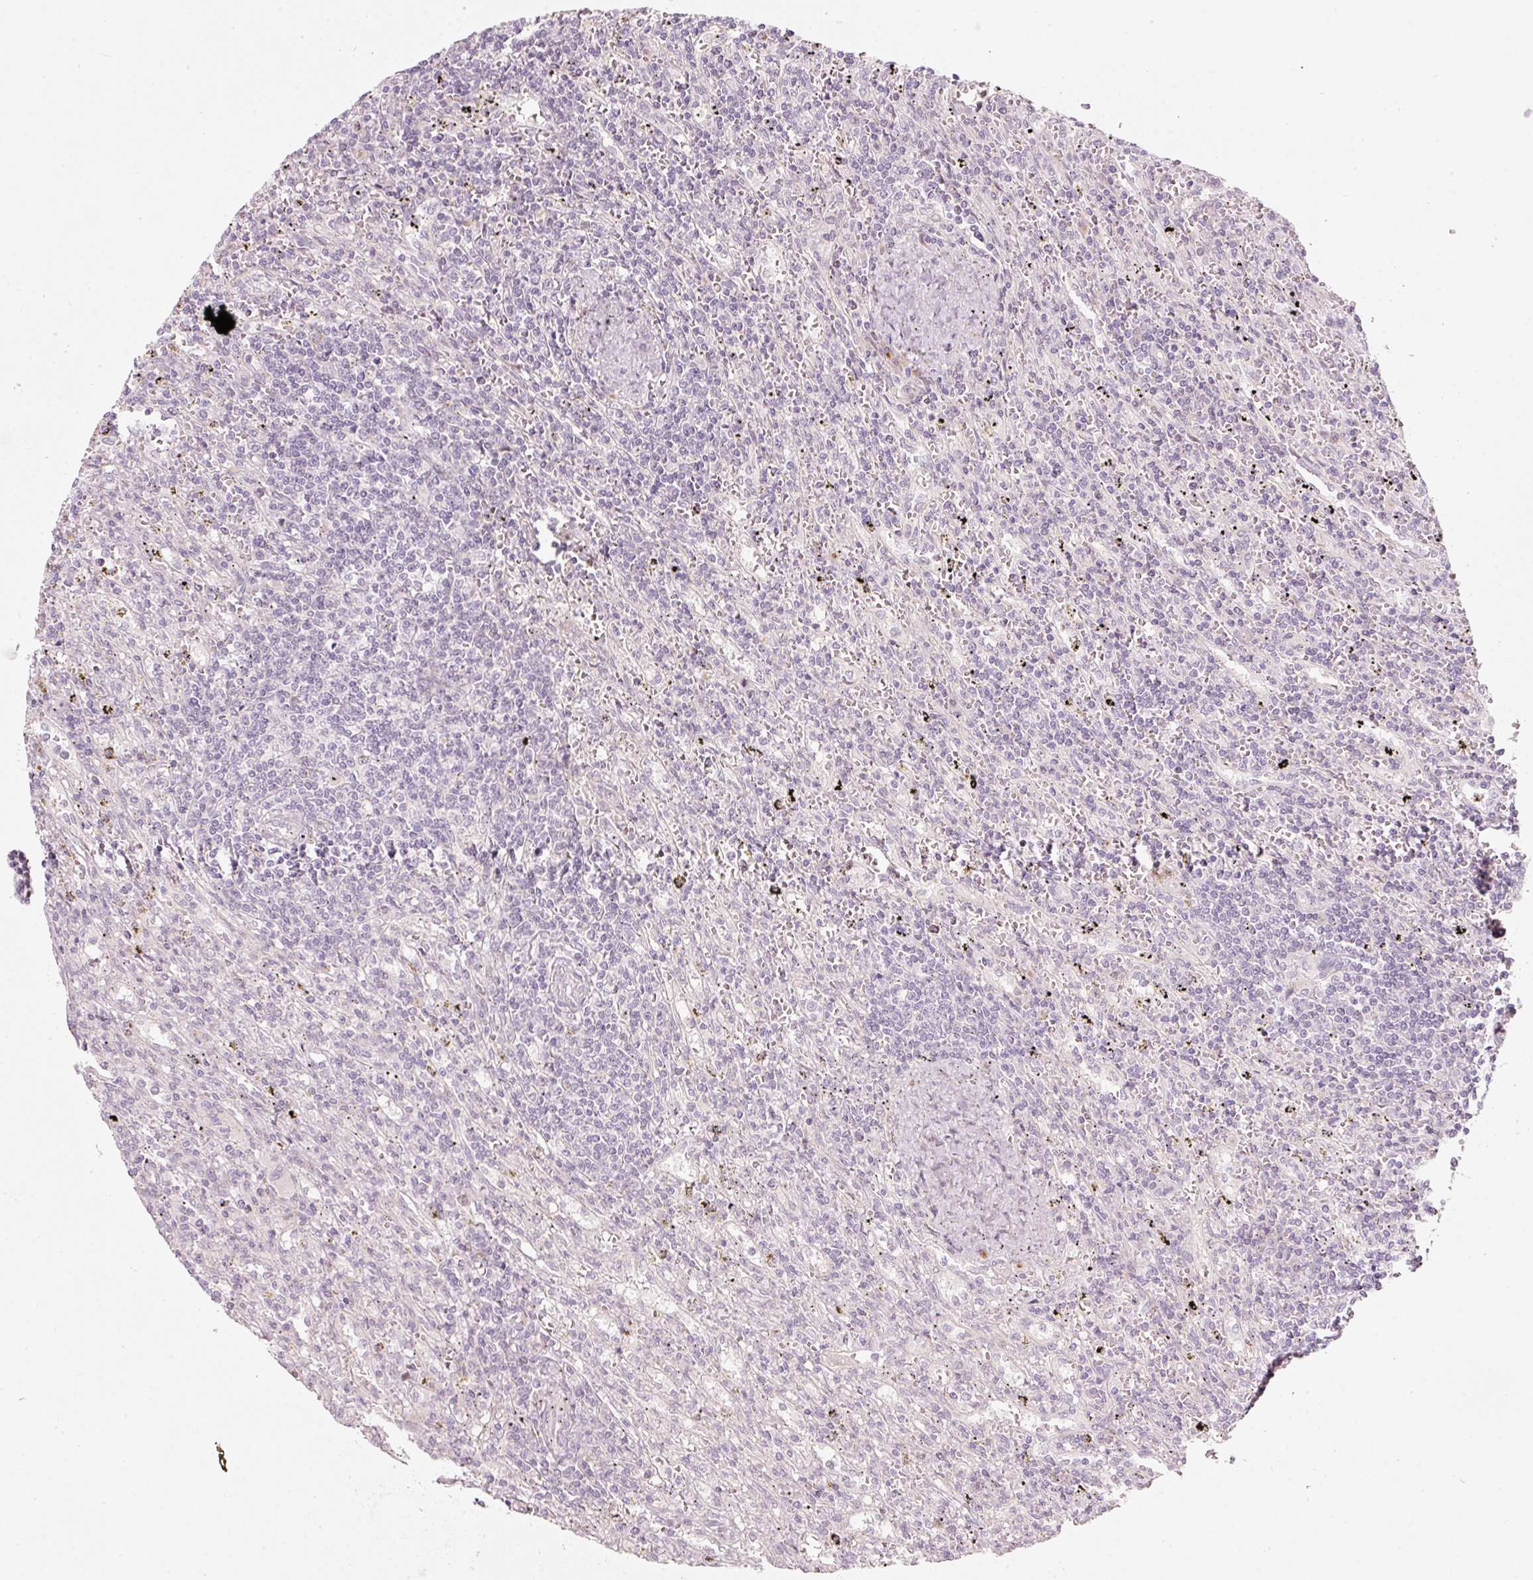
{"staining": {"intensity": "negative", "quantity": "none", "location": "none"}, "tissue": "lymphoma", "cell_type": "Tumor cells", "image_type": "cancer", "snomed": [{"axis": "morphology", "description": "Malignant lymphoma, non-Hodgkin's type, Low grade"}, {"axis": "topography", "description": "Spleen"}], "caption": "DAB immunohistochemical staining of malignant lymphoma, non-Hodgkin's type (low-grade) shows no significant positivity in tumor cells. Nuclei are stained in blue.", "gene": "SLC20A1", "patient": {"sex": "male", "age": 76}}